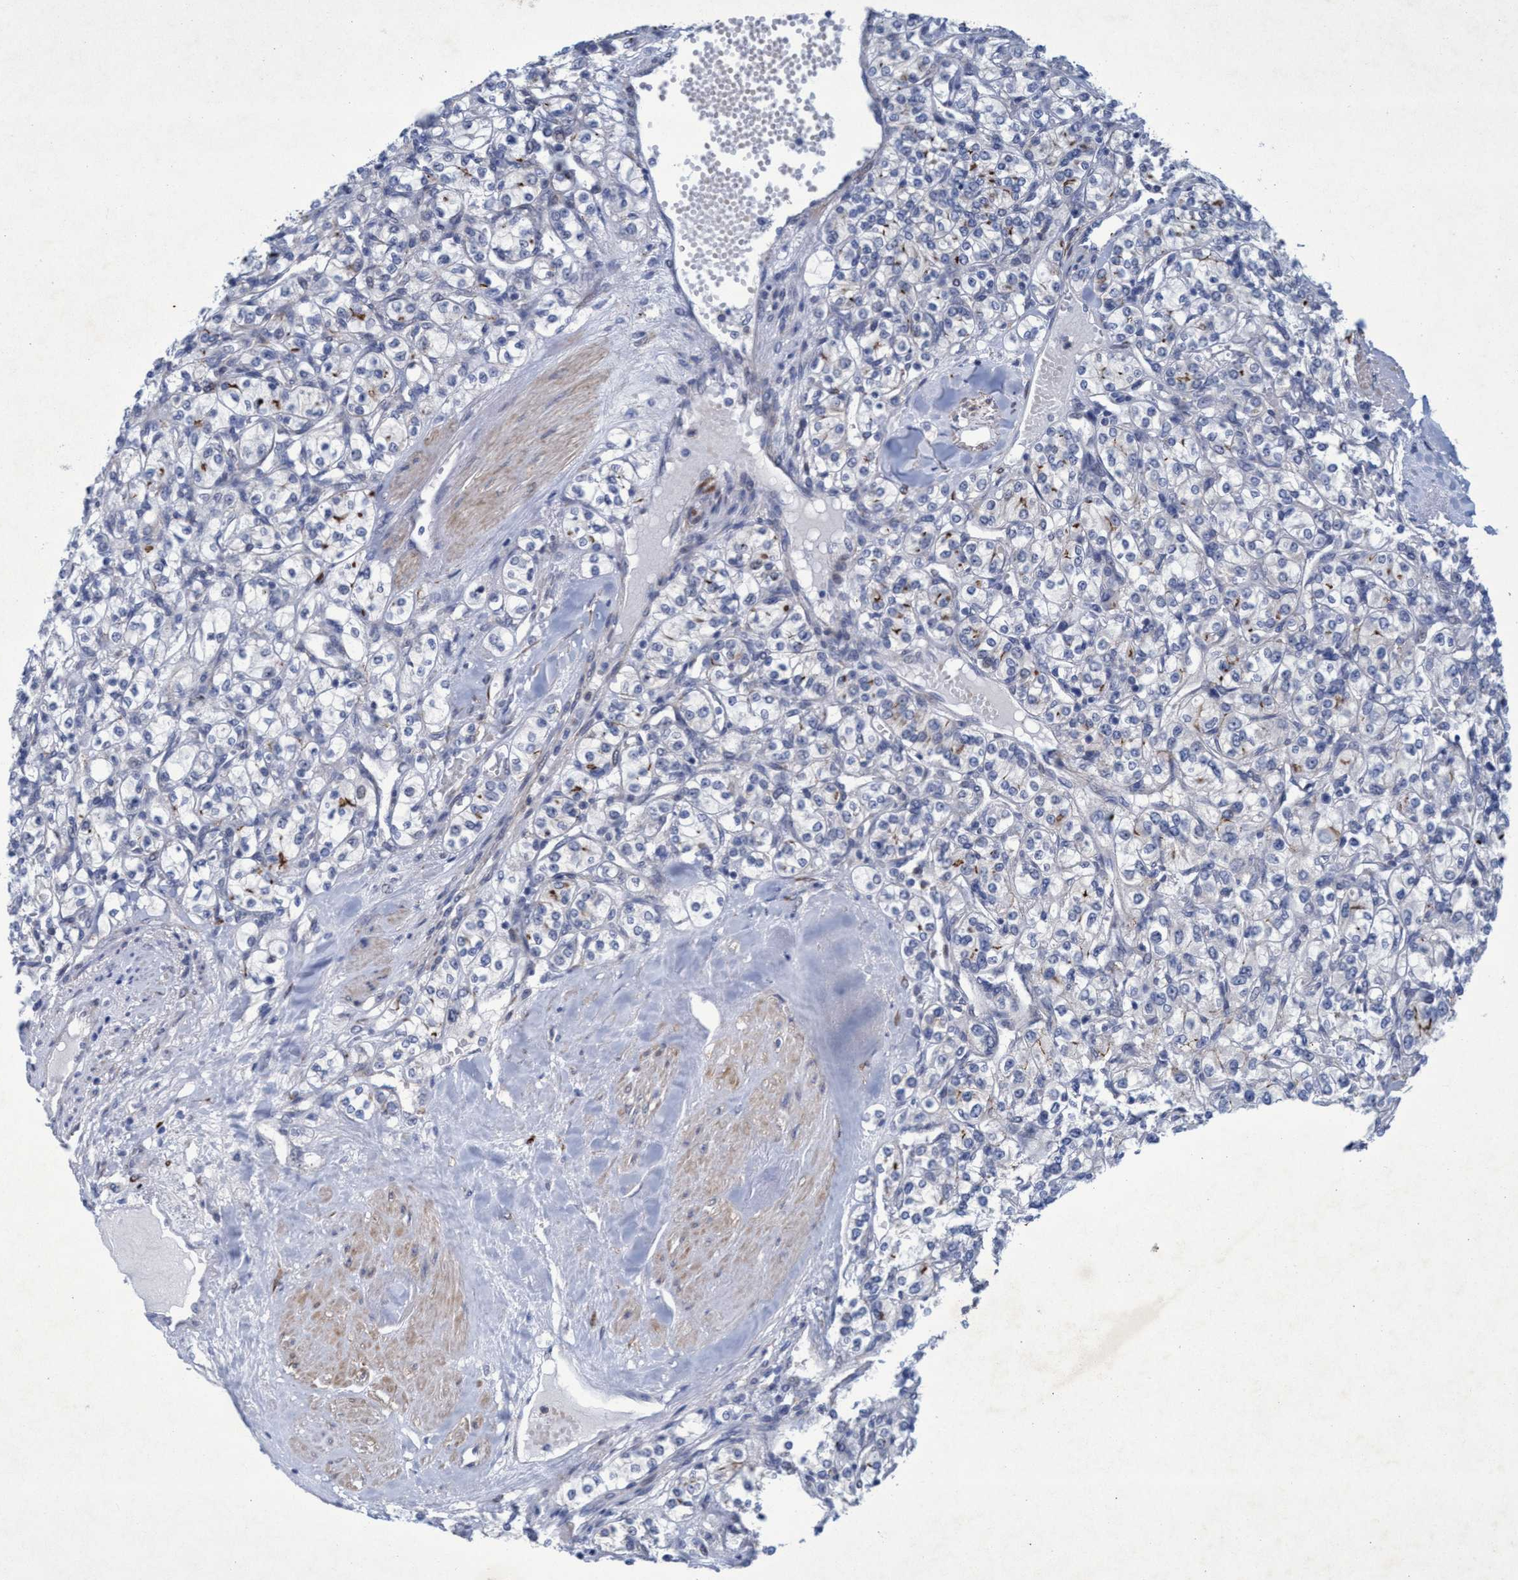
{"staining": {"intensity": "negative", "quantity": "none", "location": "none"}, "tissue": "renal cancer", "cell_type": "Tumor cells", "image_type": "cancer", "snomed": [{"axis": "morphology", "description": "Adenocarcinoma, NOS"}, {"axis": "topography", "description": "Kidney"}], "caption": "Tumor cells are negative for protein expression in human renal cancer.", "gene": "SLC43A2", "patient": {"sex": "male", "age": 77}}